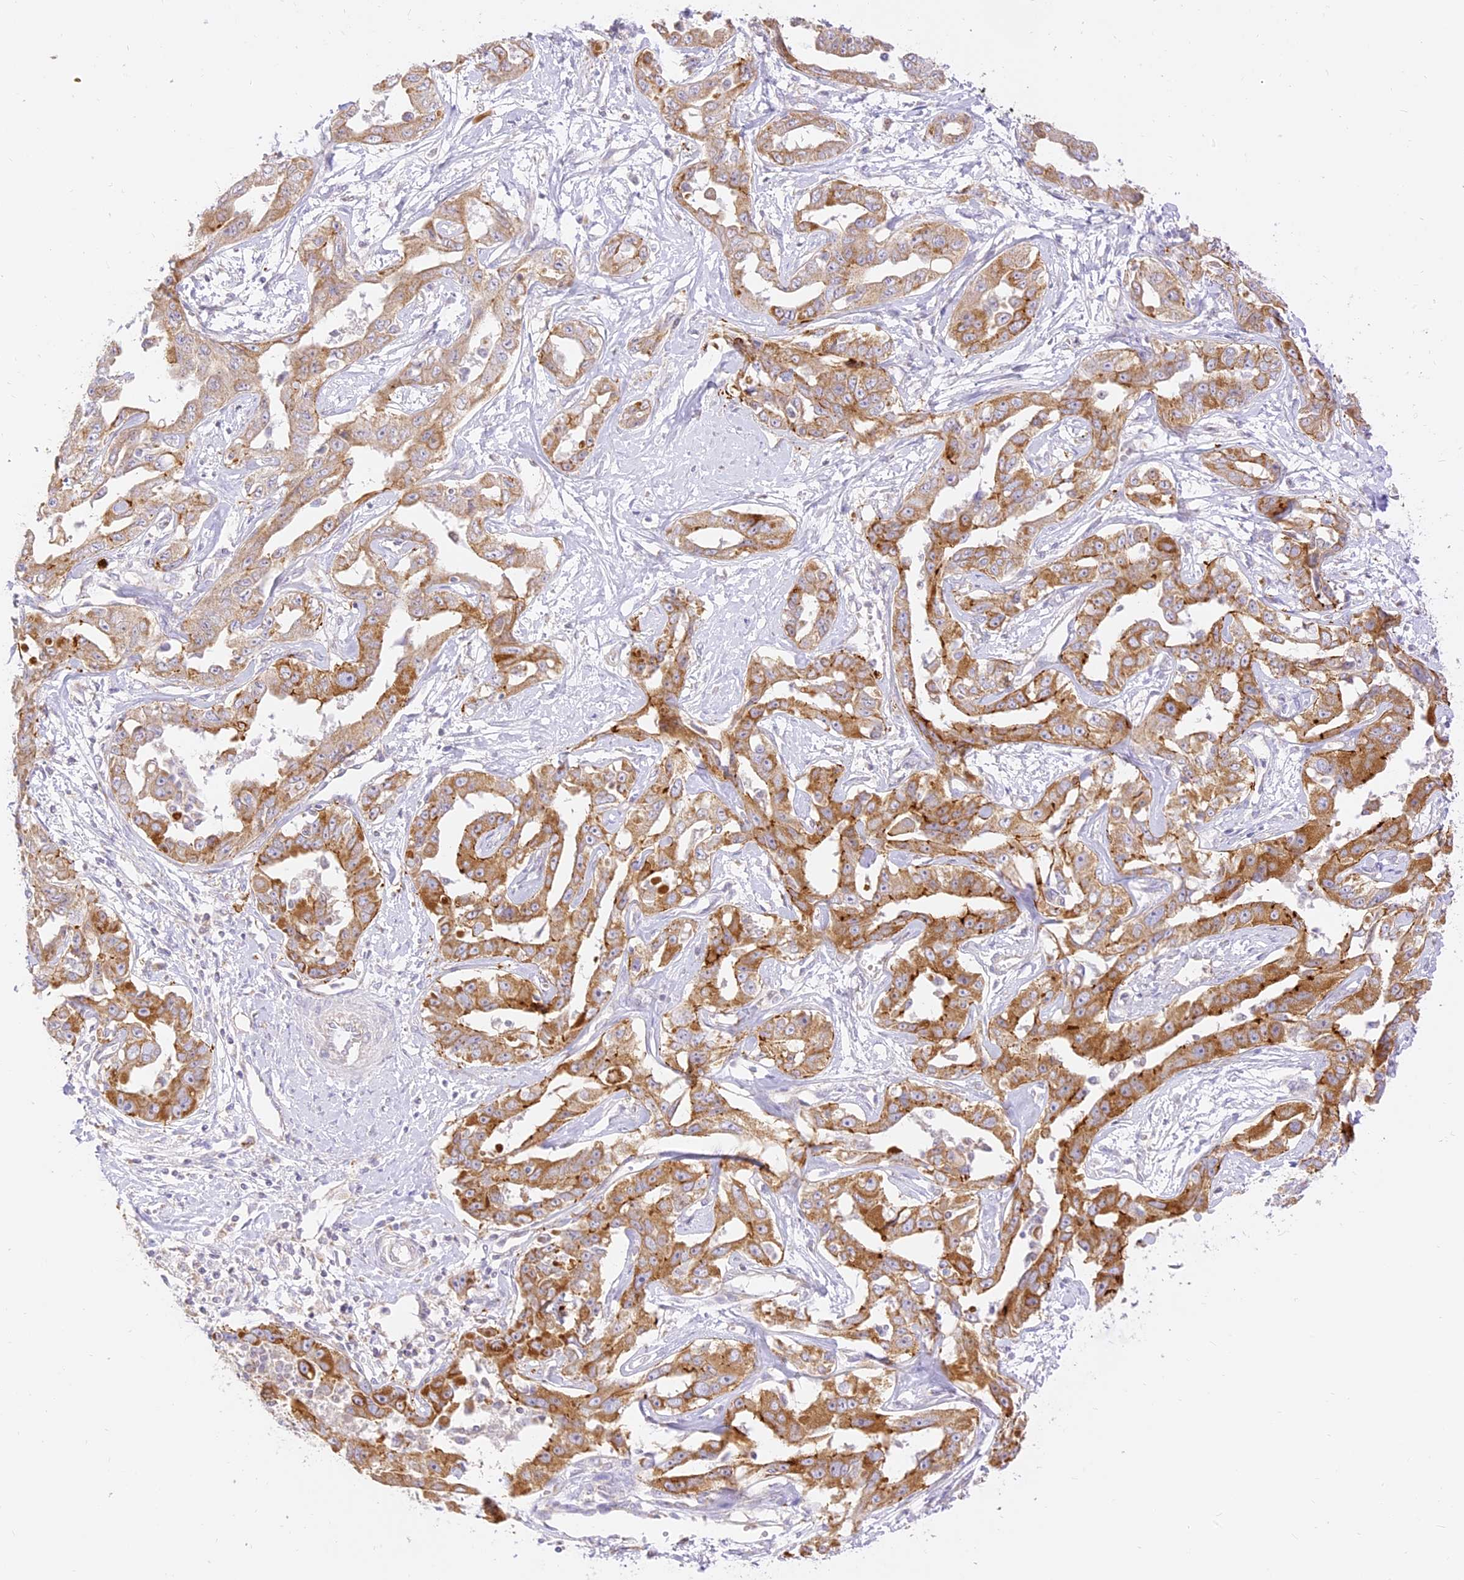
{"staining": {"intensity": "moderate", "quantity": "25%-75%", "location": "cytoplasmic/membranous"}, "tissue": "liver cancer", "cell_type": "Tumor cells", "image_type": "cancer", "snomed": [{"axis": "morphology", "description": "Cholangiocarcinoma"}, {"axis": "topography", "description": "Liver"}], "caption": "A high-resolution photomicrograph shows immunohistochemistry staining of cholangiocarcinoma (liver), which displays moderate cytoplasmic/membranous staining in about 25%-75% of tumor cells.", "gene": "LRRC15", "patient": {"sex": "male", "age": 59}}